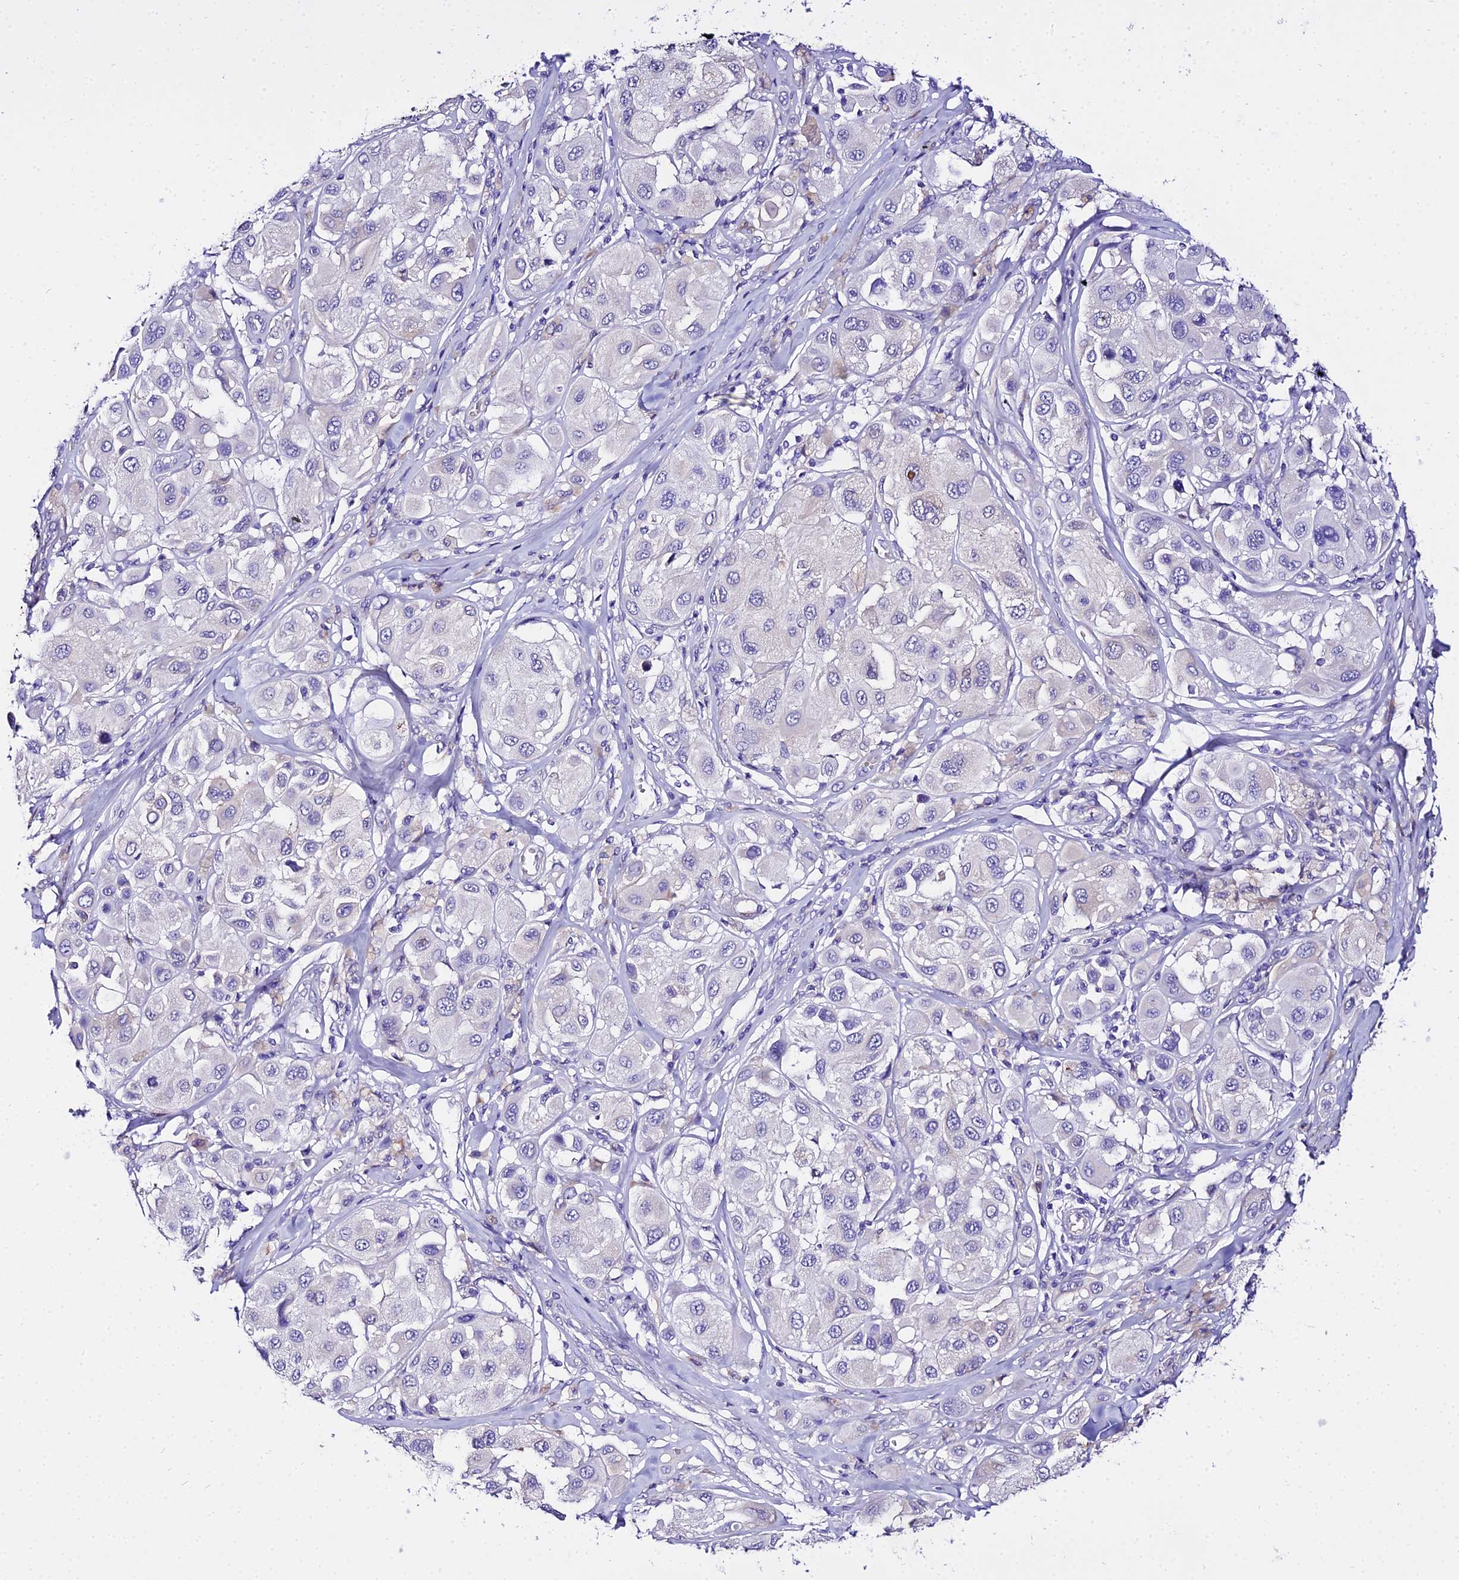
{"staining": {"intensity": "weak", "quantity": "<25%", "location": "cytoplasmic/membranous"}, "tissue": "melanoma", "cell_type": "Tumor cells", "image_type": "cancer", "snomed": [{"axis": "morphology", "description": "Malignant melanoma, Metastatic site"}, {"axis": "topography", "description": "Skin"}], "caption": "Immunohistochemistry (IHC) of human malignant melanoma (metastatic site) reveals no staining in tumor cells.", "gene": "TUBA3D", "patient": {"sex": "male", "age": 41}}